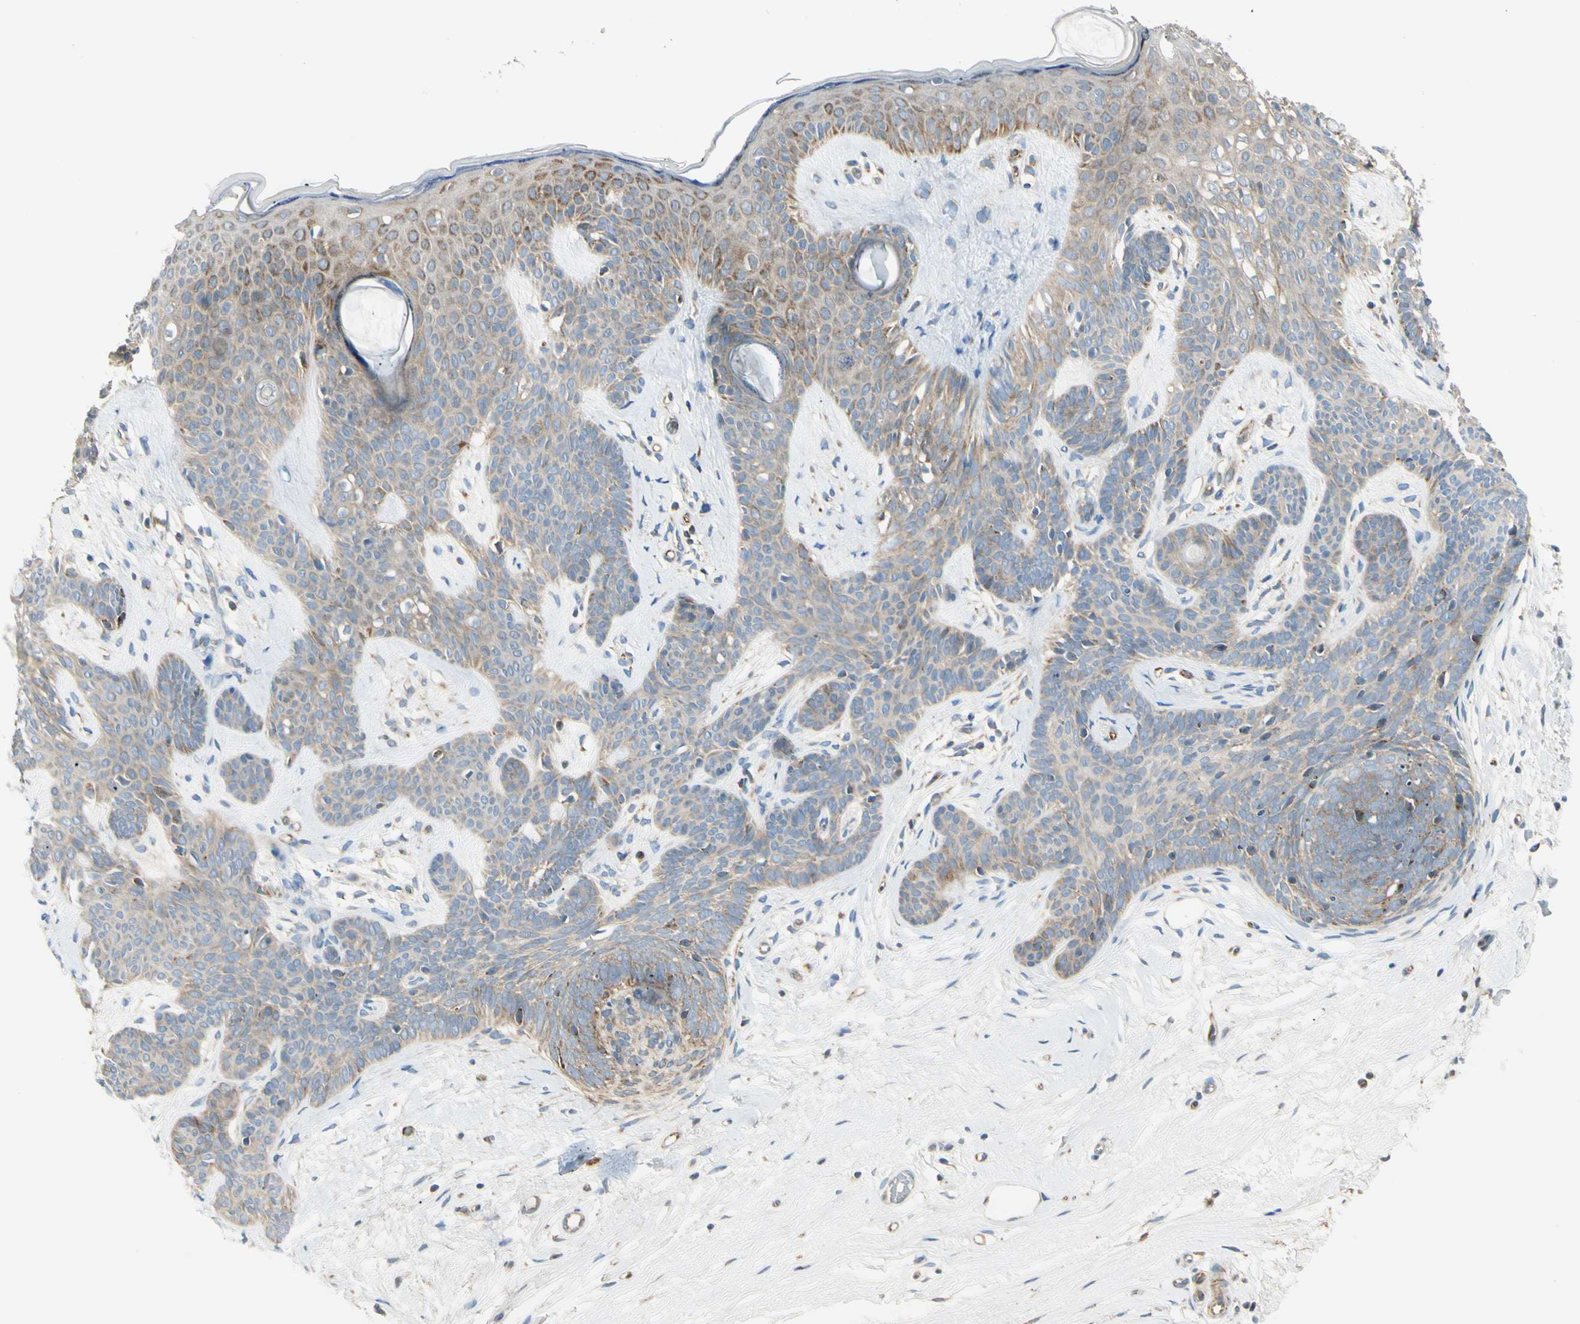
{"staining": {"intensity": "weak", "quantity": "25%-75%", "location": "cytoplasmic/membranous"}, "tissue": "skin cancer", "cell_type": "Tumor cells", "image_type": "cancer", "snomed": [{"axis": "morphology", "description": "Developmental malformation"}, {"axis": "morphology", "description": "Basal cell carcinoma"}, {"axis": "topography", "description": "Skin"}], "caption": "Immunohistochemistry (IHC) (DAB) staining of human basal cell carcinoma (skin) reveals weak cytoplasmic/membranous protein positivity in about 25%-75% of tumor cells.", "gene": "TBC1D10A", "patient": {"sex": "female", "age": 62}}